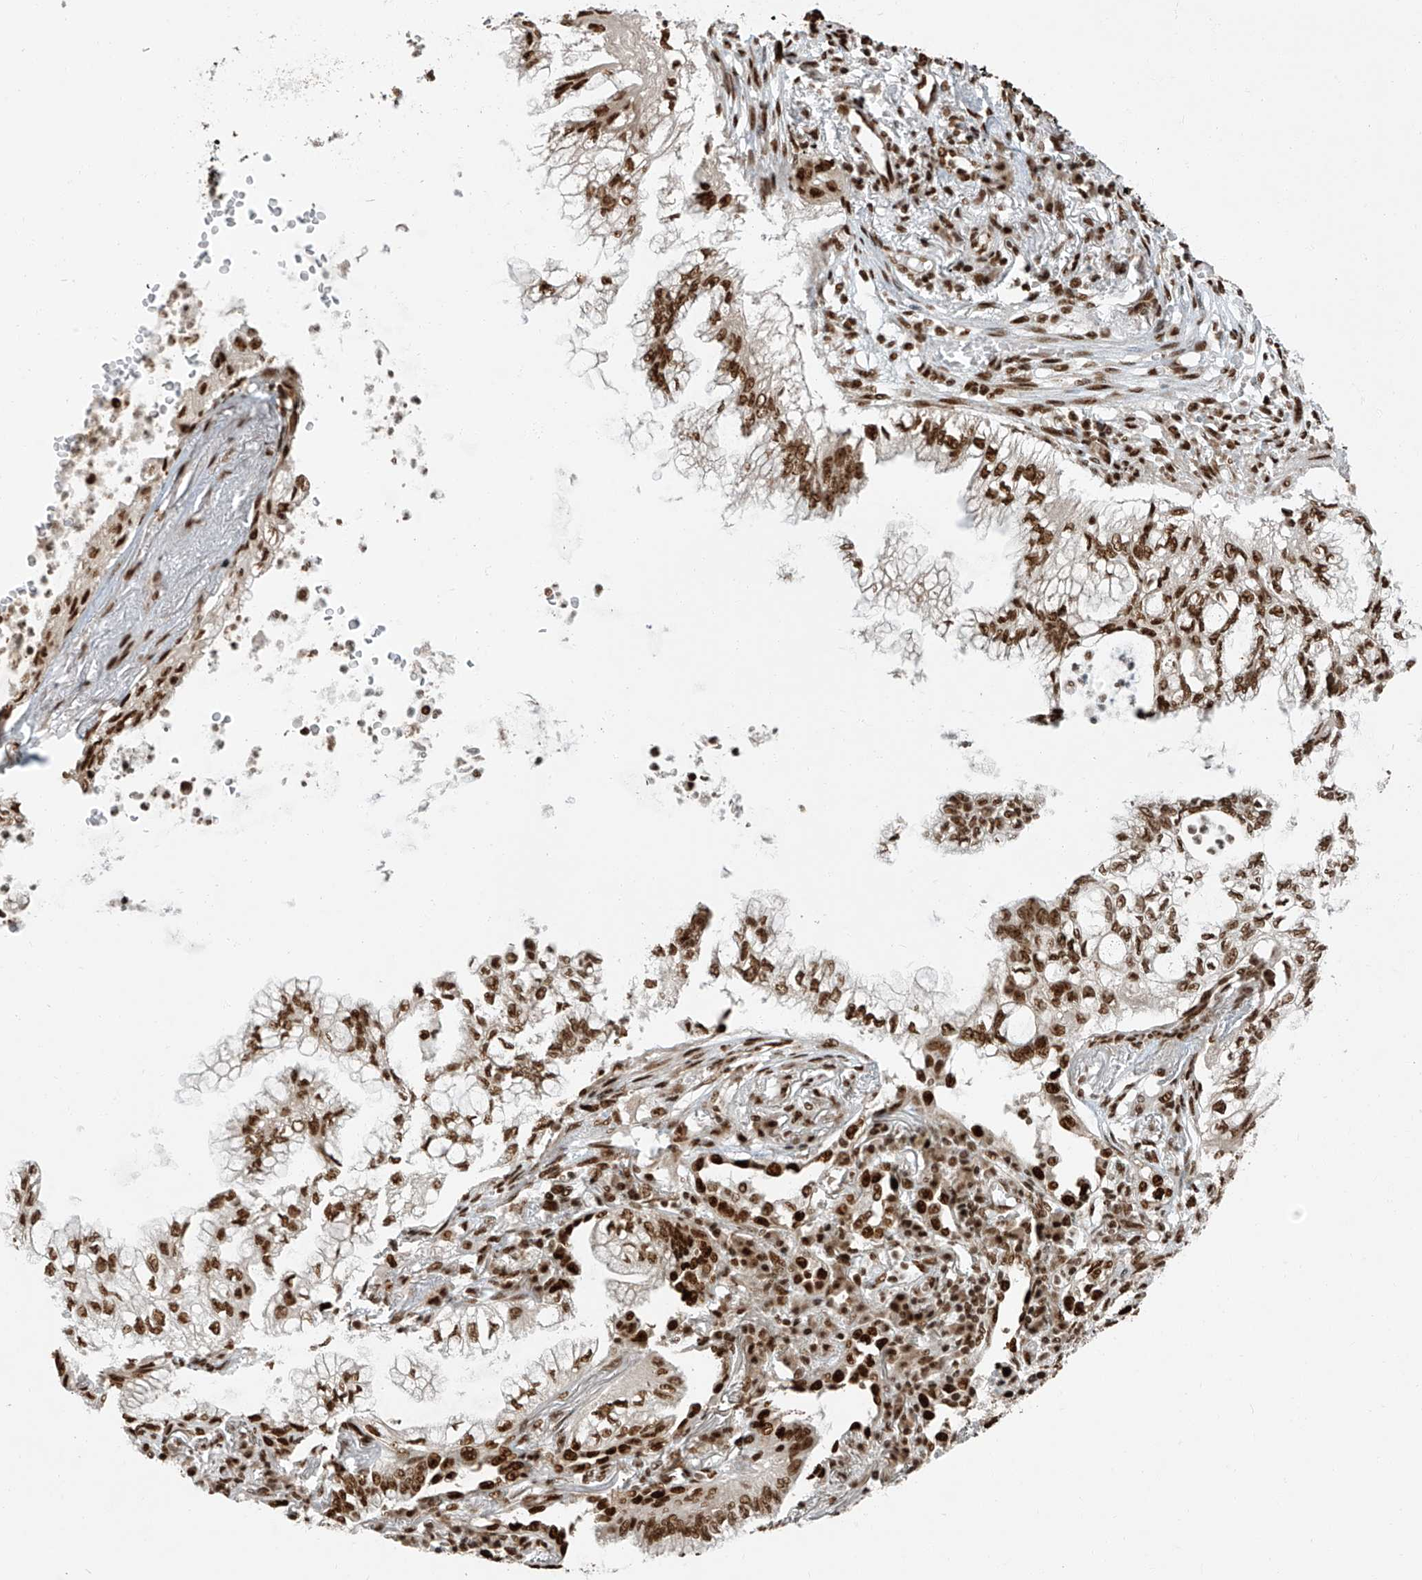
{"staining": {"intensity": "moderate", "quantity": ">75%", "location": "nuclear"}, "tissue": "lung cancer", "cell_type": "Tumor cells", "image_type": "cancer", "snomed": [{"axis": "morphology", "description": "Adenocarcinoma, NOS"}, {"axis": "topography", "description": "Lung"}], "caption": "Lung cancer (adenocarcinoma) was stained to show a protein in brown. There is medium levels of moderate nuclear expression in about >75% of tumor cells.", "gene": "FAM193B", "patient": {"sex": "female", "age": 70}}